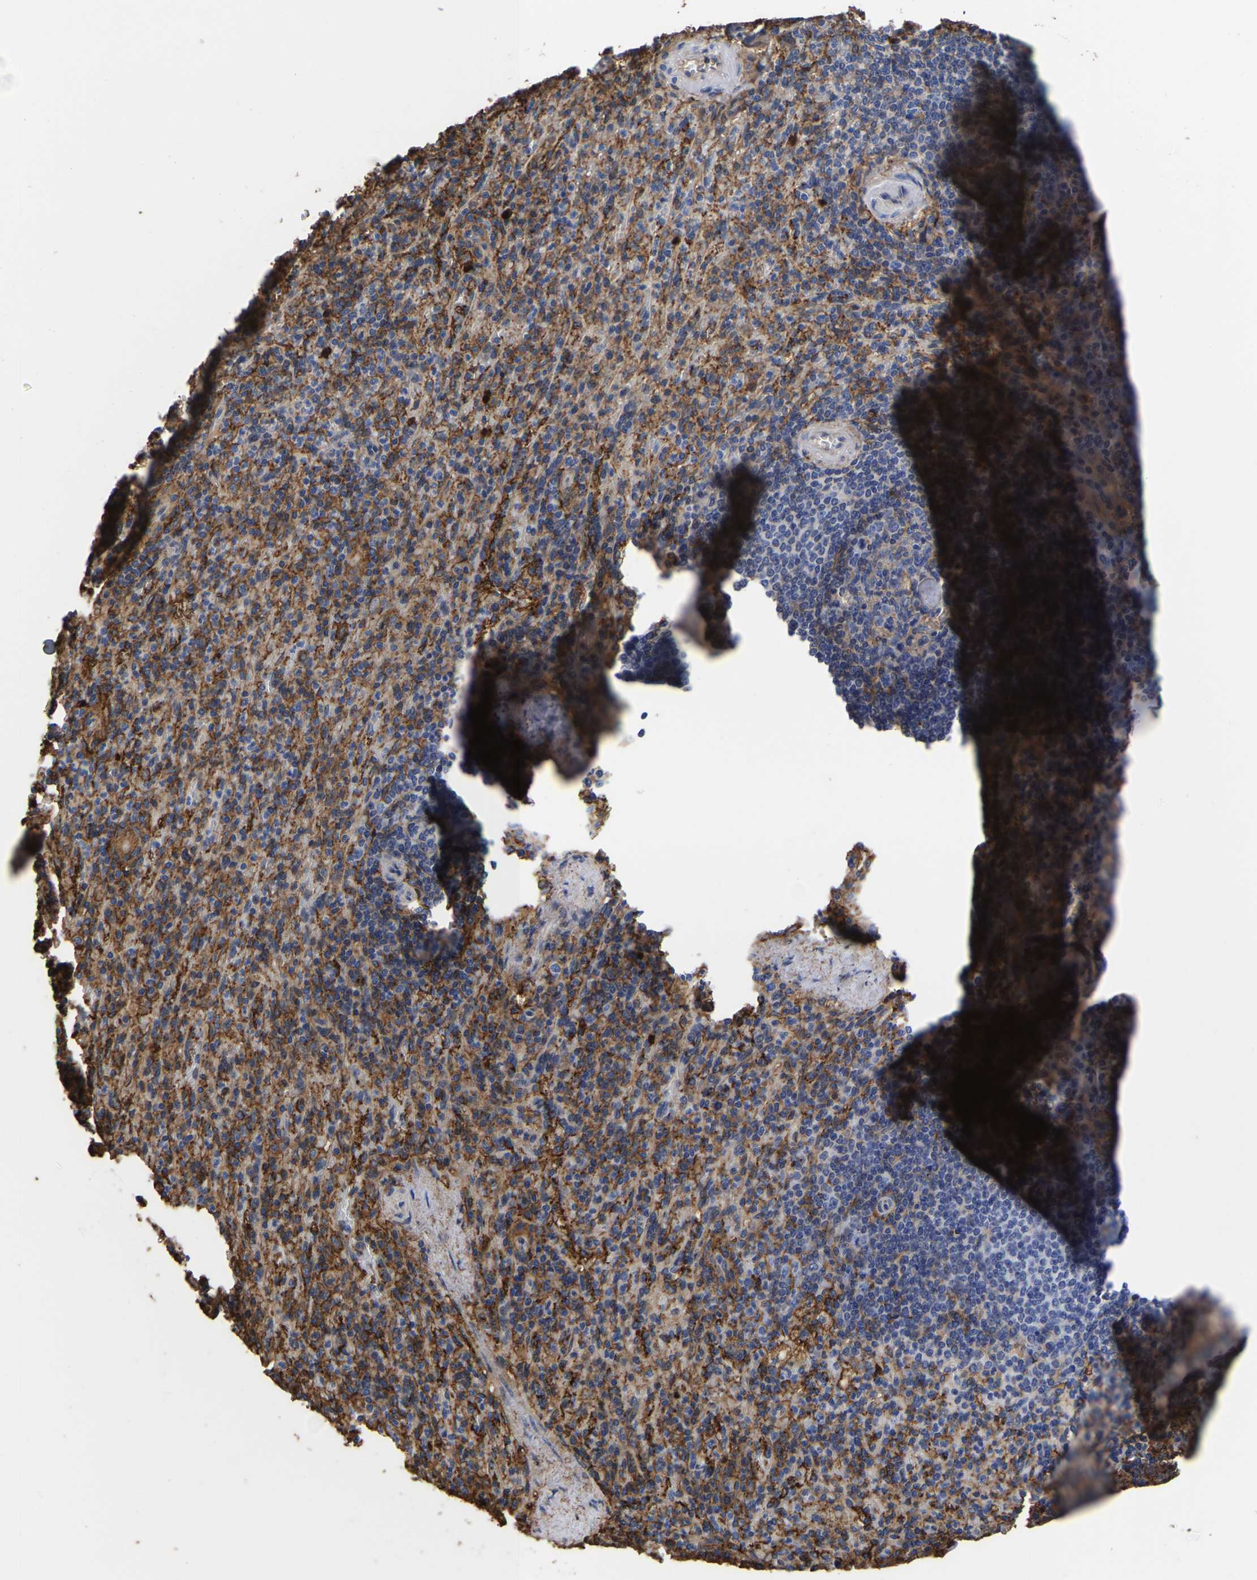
{"staining": {"intensity": "moderate", "quantity": ">75%", "location": "cytoplasmic/membranous"}, "tissue": "spleen", "cell_type": "Cells in red pulp", "image_type": "normal", "snomed": [{"axis": "morphology", "description": "Normal tissue, NOS"}, {"axis": "topography", "description": "Spleen"}], "caption": "Brown immunohistochemical staining in normal spleen reveals moderate cytoplasmic/membranous staining in about >75% of cells in red pulp.", "gene": "LIF", "patient": {"sex": "female", "age": 74}}